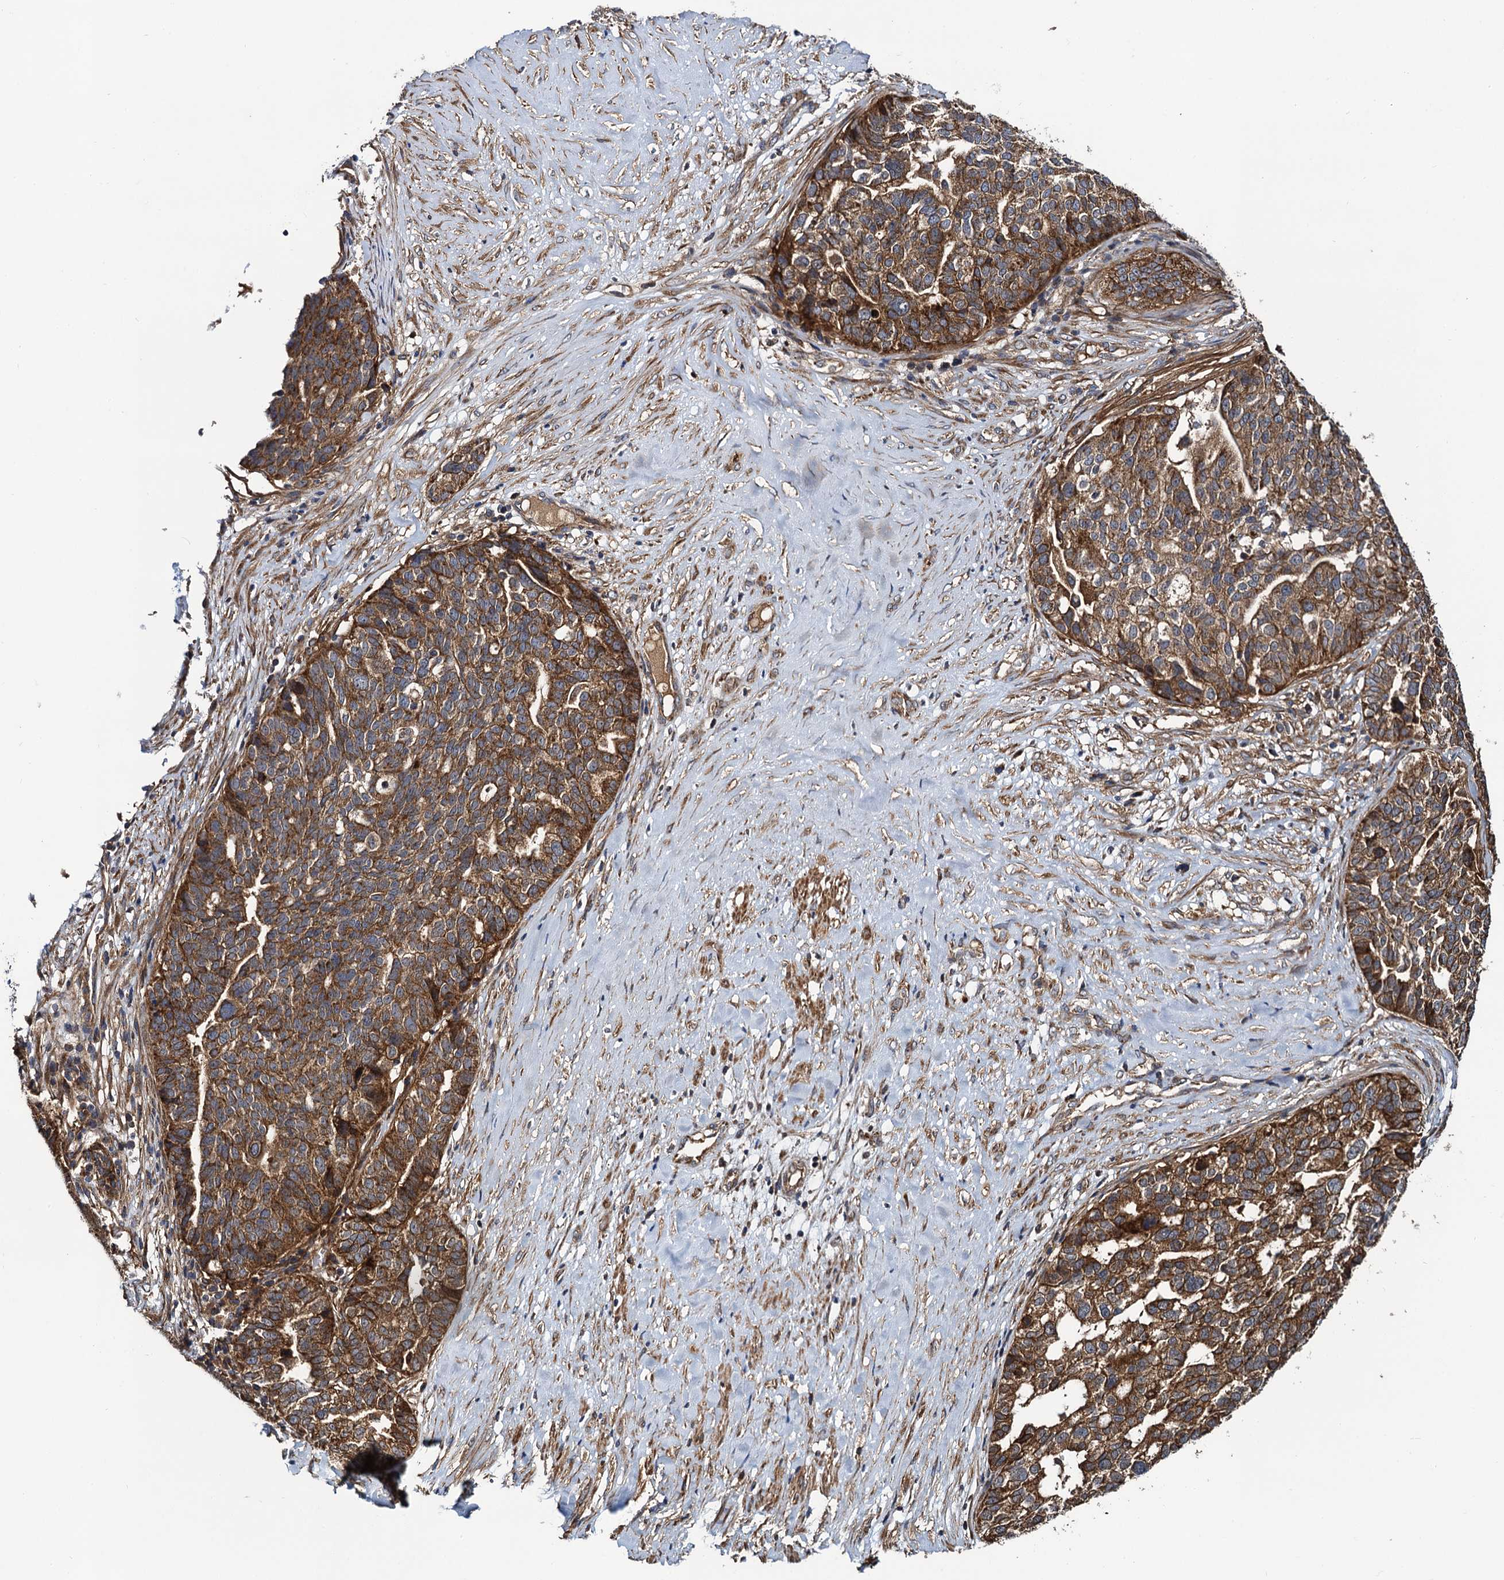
{"staining": {"intensity": "strong", "quantity": ">75%", "location": "cytoplasmic/membranous"}, "tissue": "ovarian cancer", "cell_type": "Tumor cells", "image_type": "cancer", "snomed": [{"axis": "morphology", "description": "Cystadenocarcinoma, serous, NOS"}, {"axis": "topography", "description": "Ovary"}], "caption": "Ovarian cancer (serous cystadenocarcinoma) tissue demonstrates strong cytoplasmic/membranous staining in about >75% of tumor cells", "gene": "NEK1", "patient": {"sex": "female", "age": 59}}